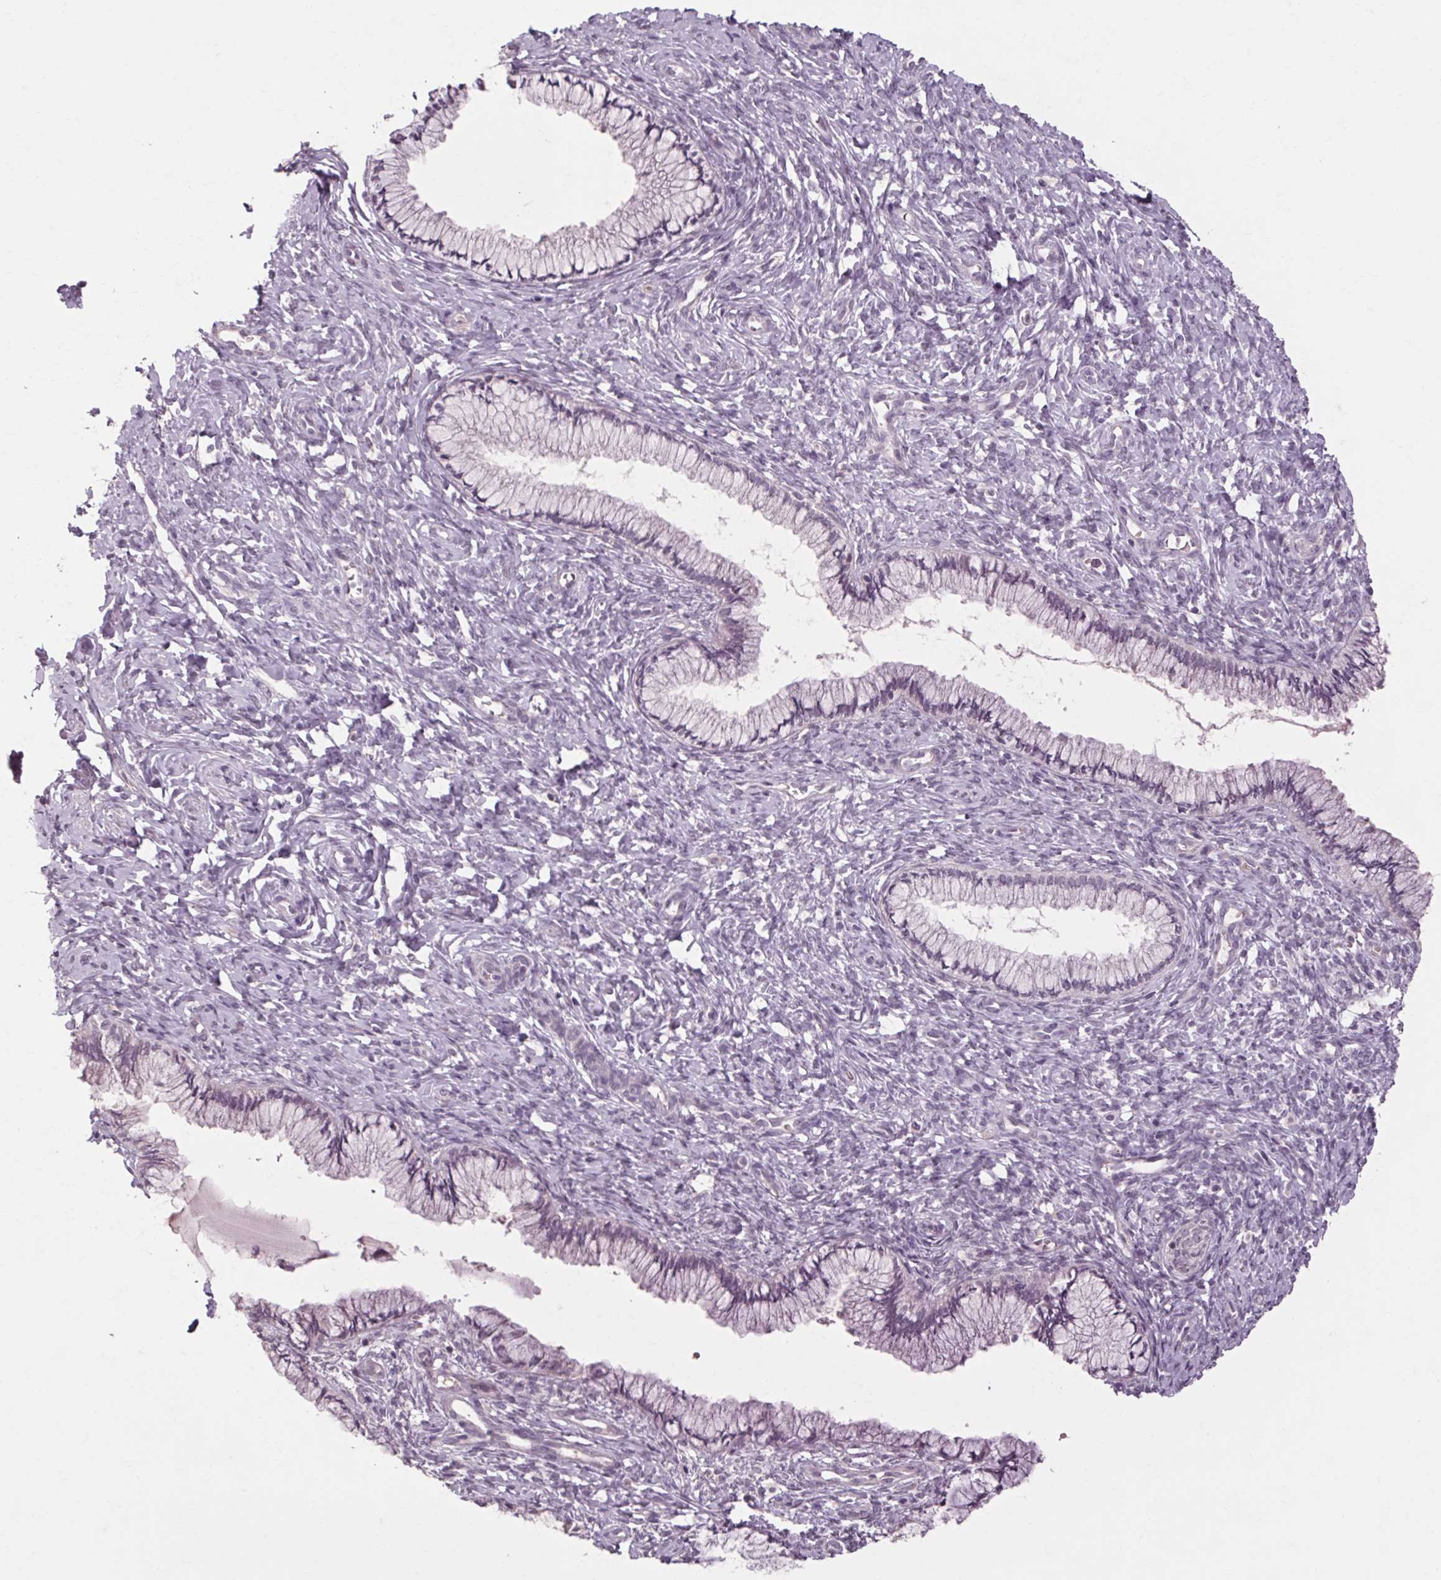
{"staining": {"intensity": "negative", "quantity": "none", "location": "none"}, "tissue": "cervix", "cell_type": "Glandular cells", "image_type": "normal", "snomed": [{"axis": "morphology", "description": "Normal tissue, NOS"}, {"axis": "topography", "description": "Cervix"}], "caption": "IHC of benign cervix demonstrates no positivity in glandular cells.", "gene": "POMC", "patient": {"sex": "female", "age": 37}}